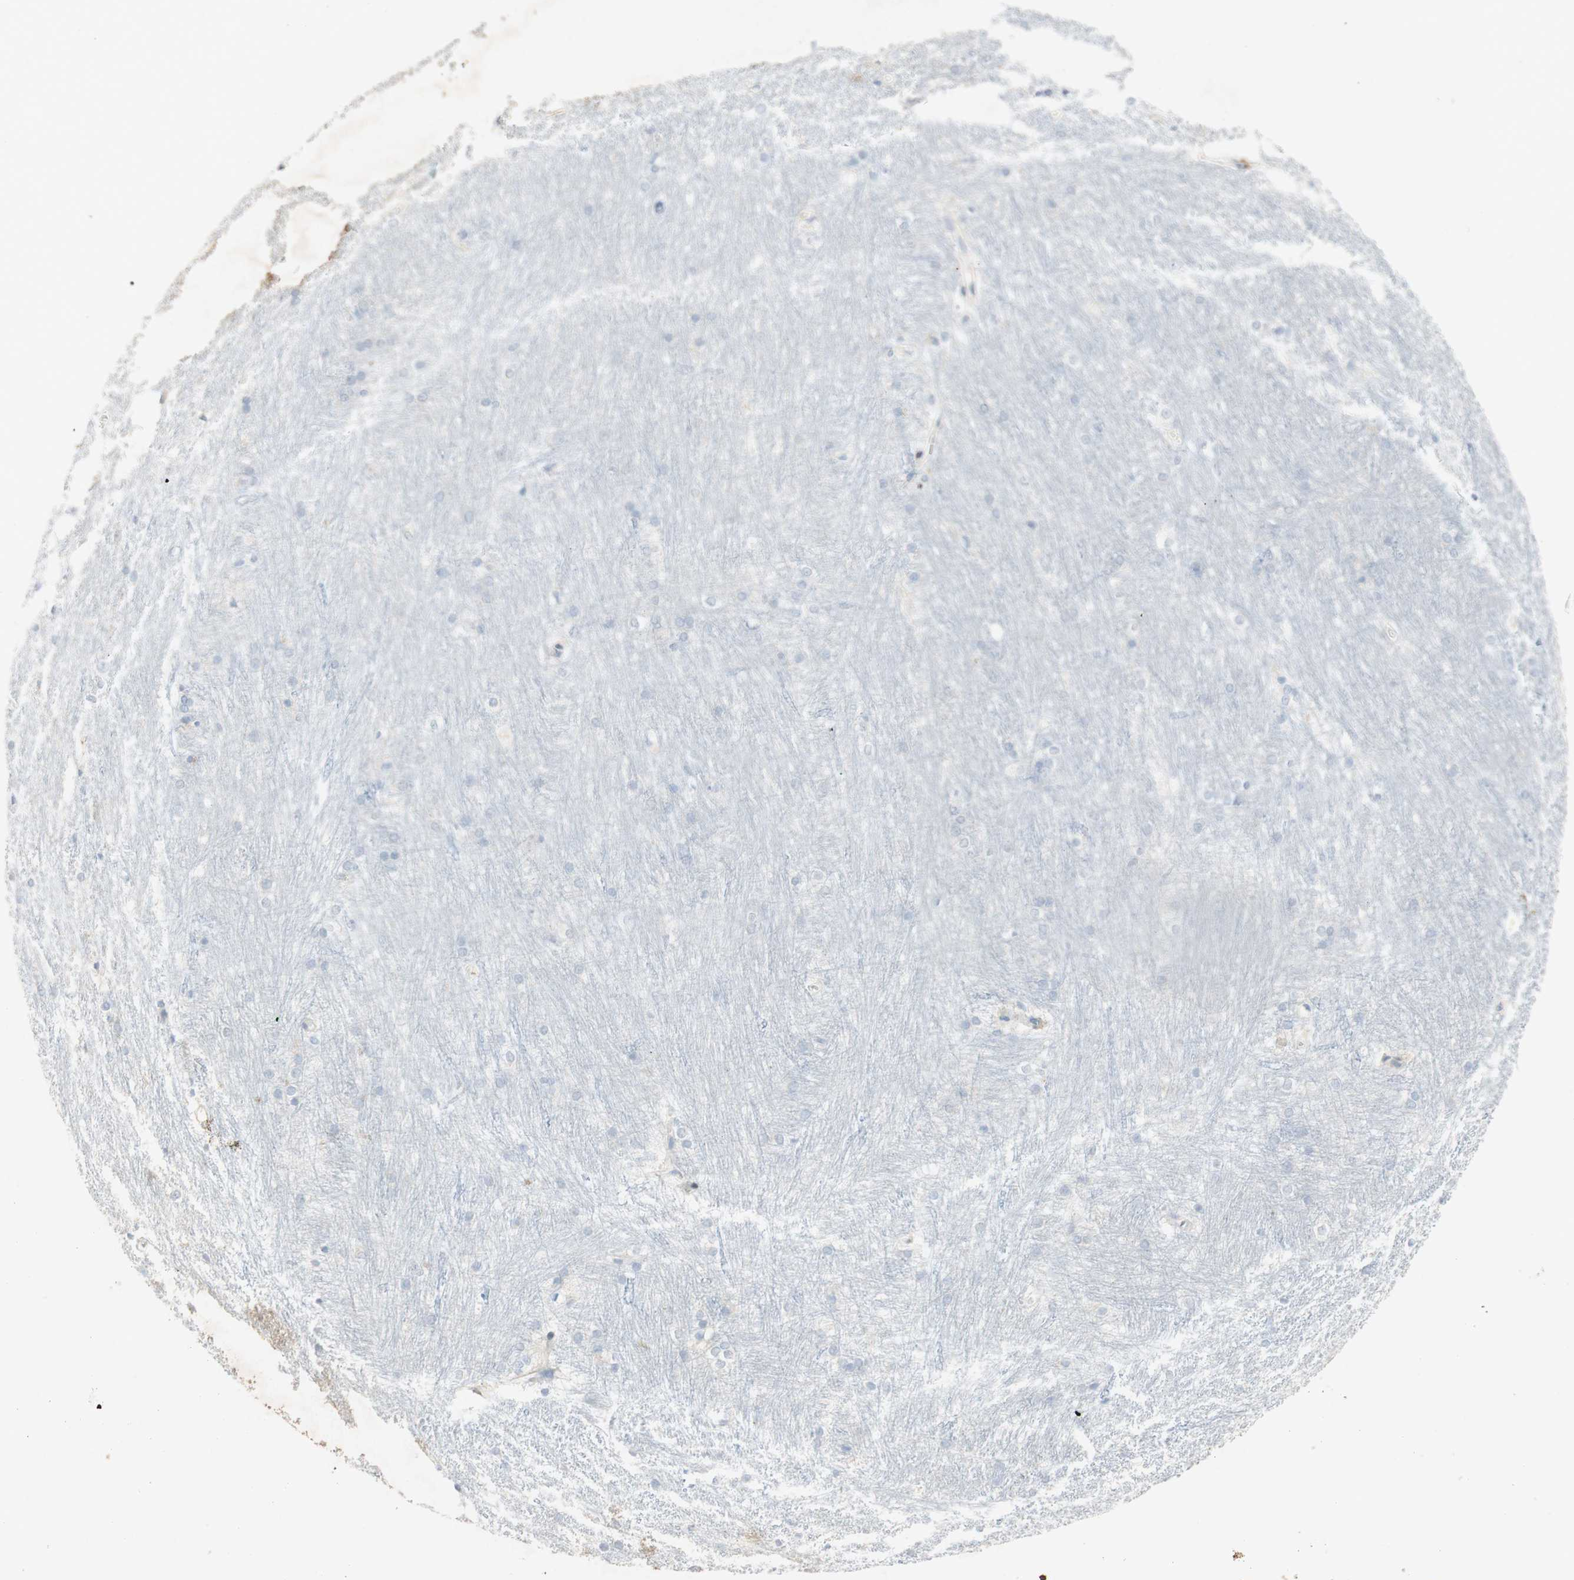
{"staining": {"intensity": "negative", "quantity": "none", "location": "none"}, "tissue": "caudate", "cell_type": "Glial cells", "image_type": "normal", "snomed": [{"axis": "morphology", "description": "Normal tissue, NOS"}, {"axis": "topography", "description": "Lateral ventricle wall"}], "caption": "High power microscopy image of an immunohistochemistry micrograph of benign caudate, revealing no significant expression in glial cells.", "gene": "ART3", "patient": {"sex": "female", "age": 19}}